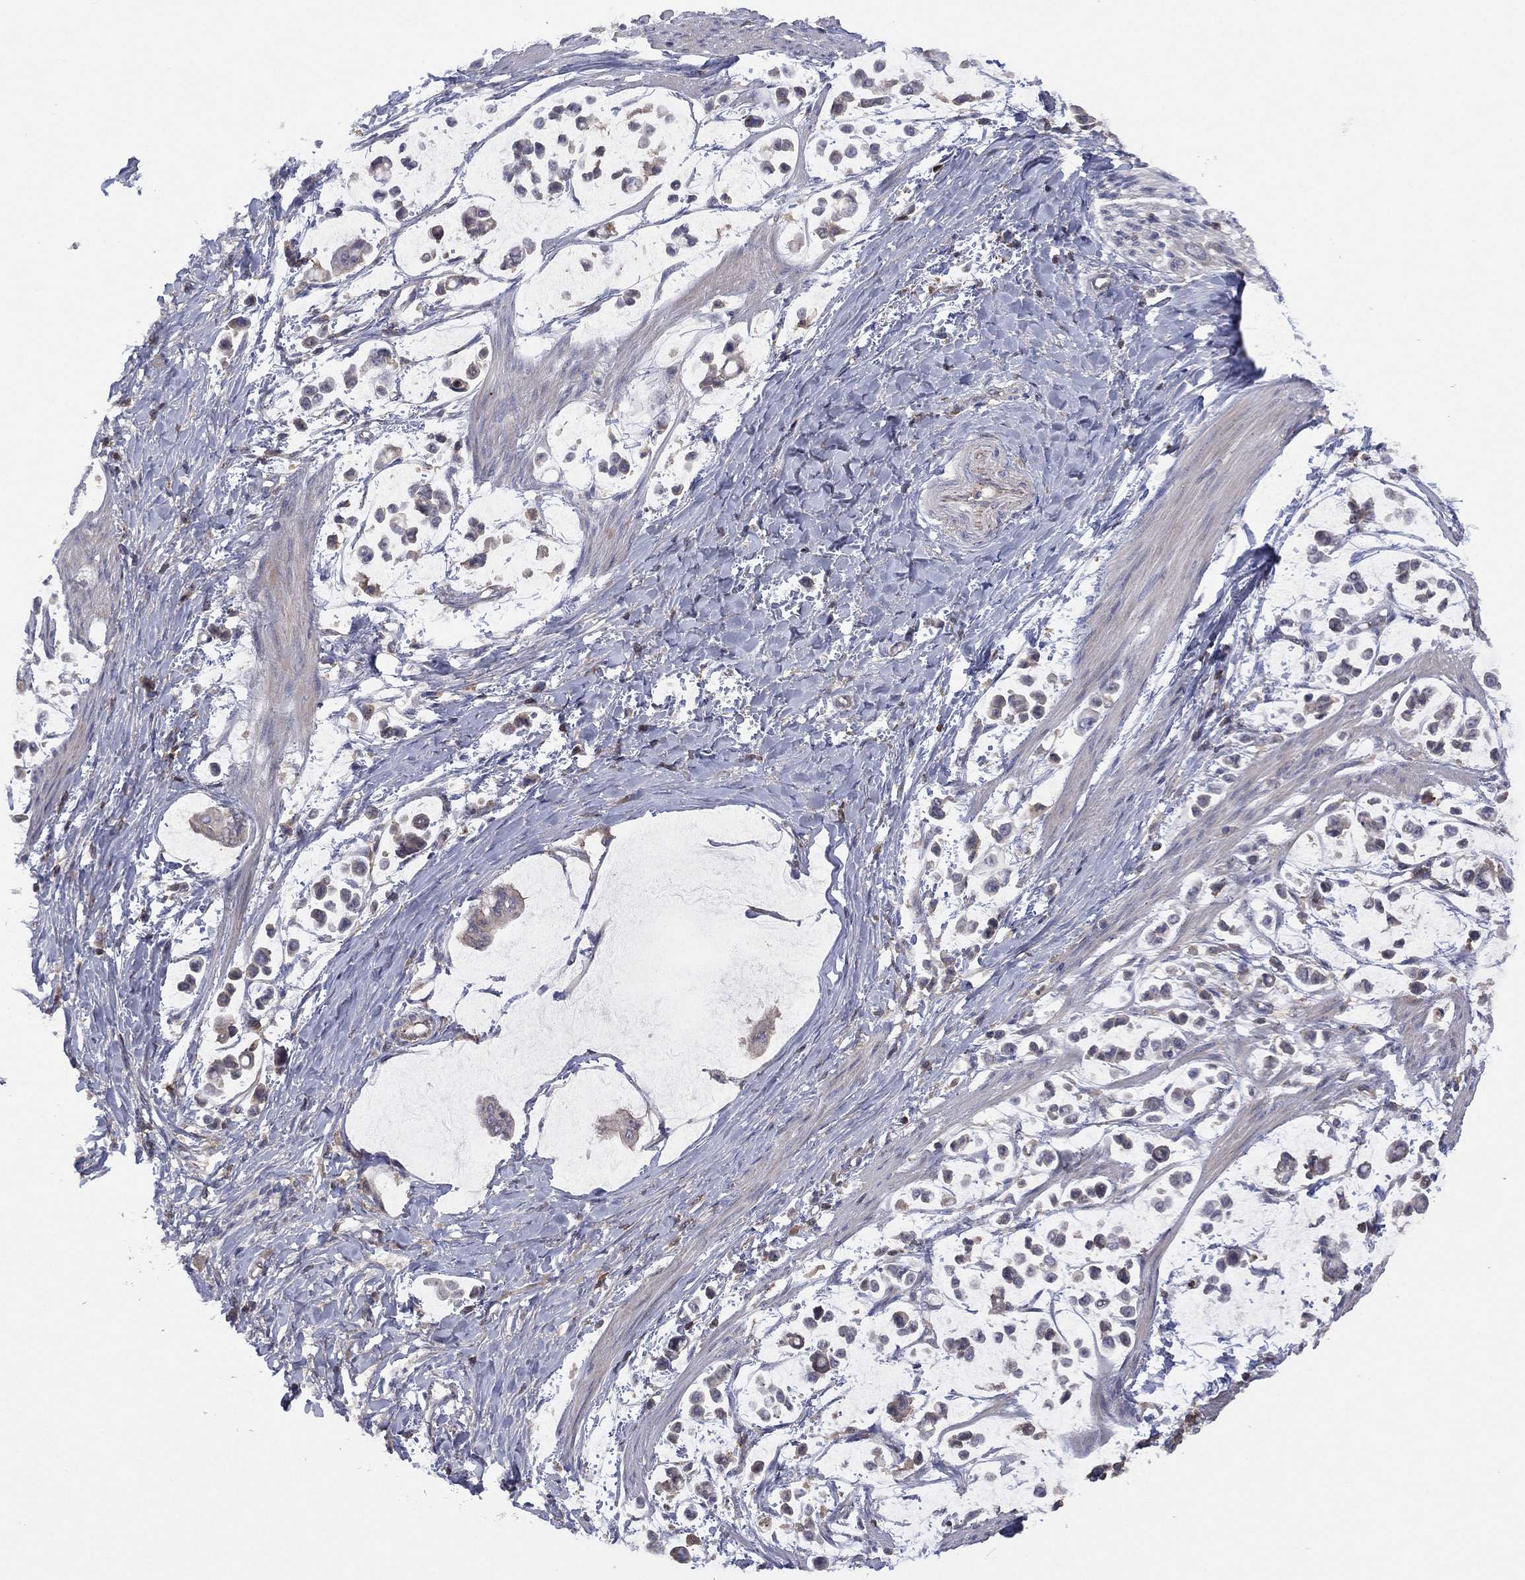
{"staining": {"intensity": "negative", "quantity": "none", "location": "none"}, "tissue": "stomach cancer", "cell_type": "Tumor cells", "image_type": "cancer", "snomed": [{"axis": "morphology", "description": "Adenocarcinoma, NOS"}, {"axis": "topography", "description": "Stomach"}], "caption": "The immunohistochemistry (IHC) micrograph has no significant positivity in tumor cells of stomach cancer (adenocarcinoma) tissue. The staining was performed using DAB to visualize the protein expression in brown, while the nuclei were stained in blue with hematoxylin (Magnification: 20x).", "gene": "DOCK8", "patient": {"sex": "male", "age": 82}}